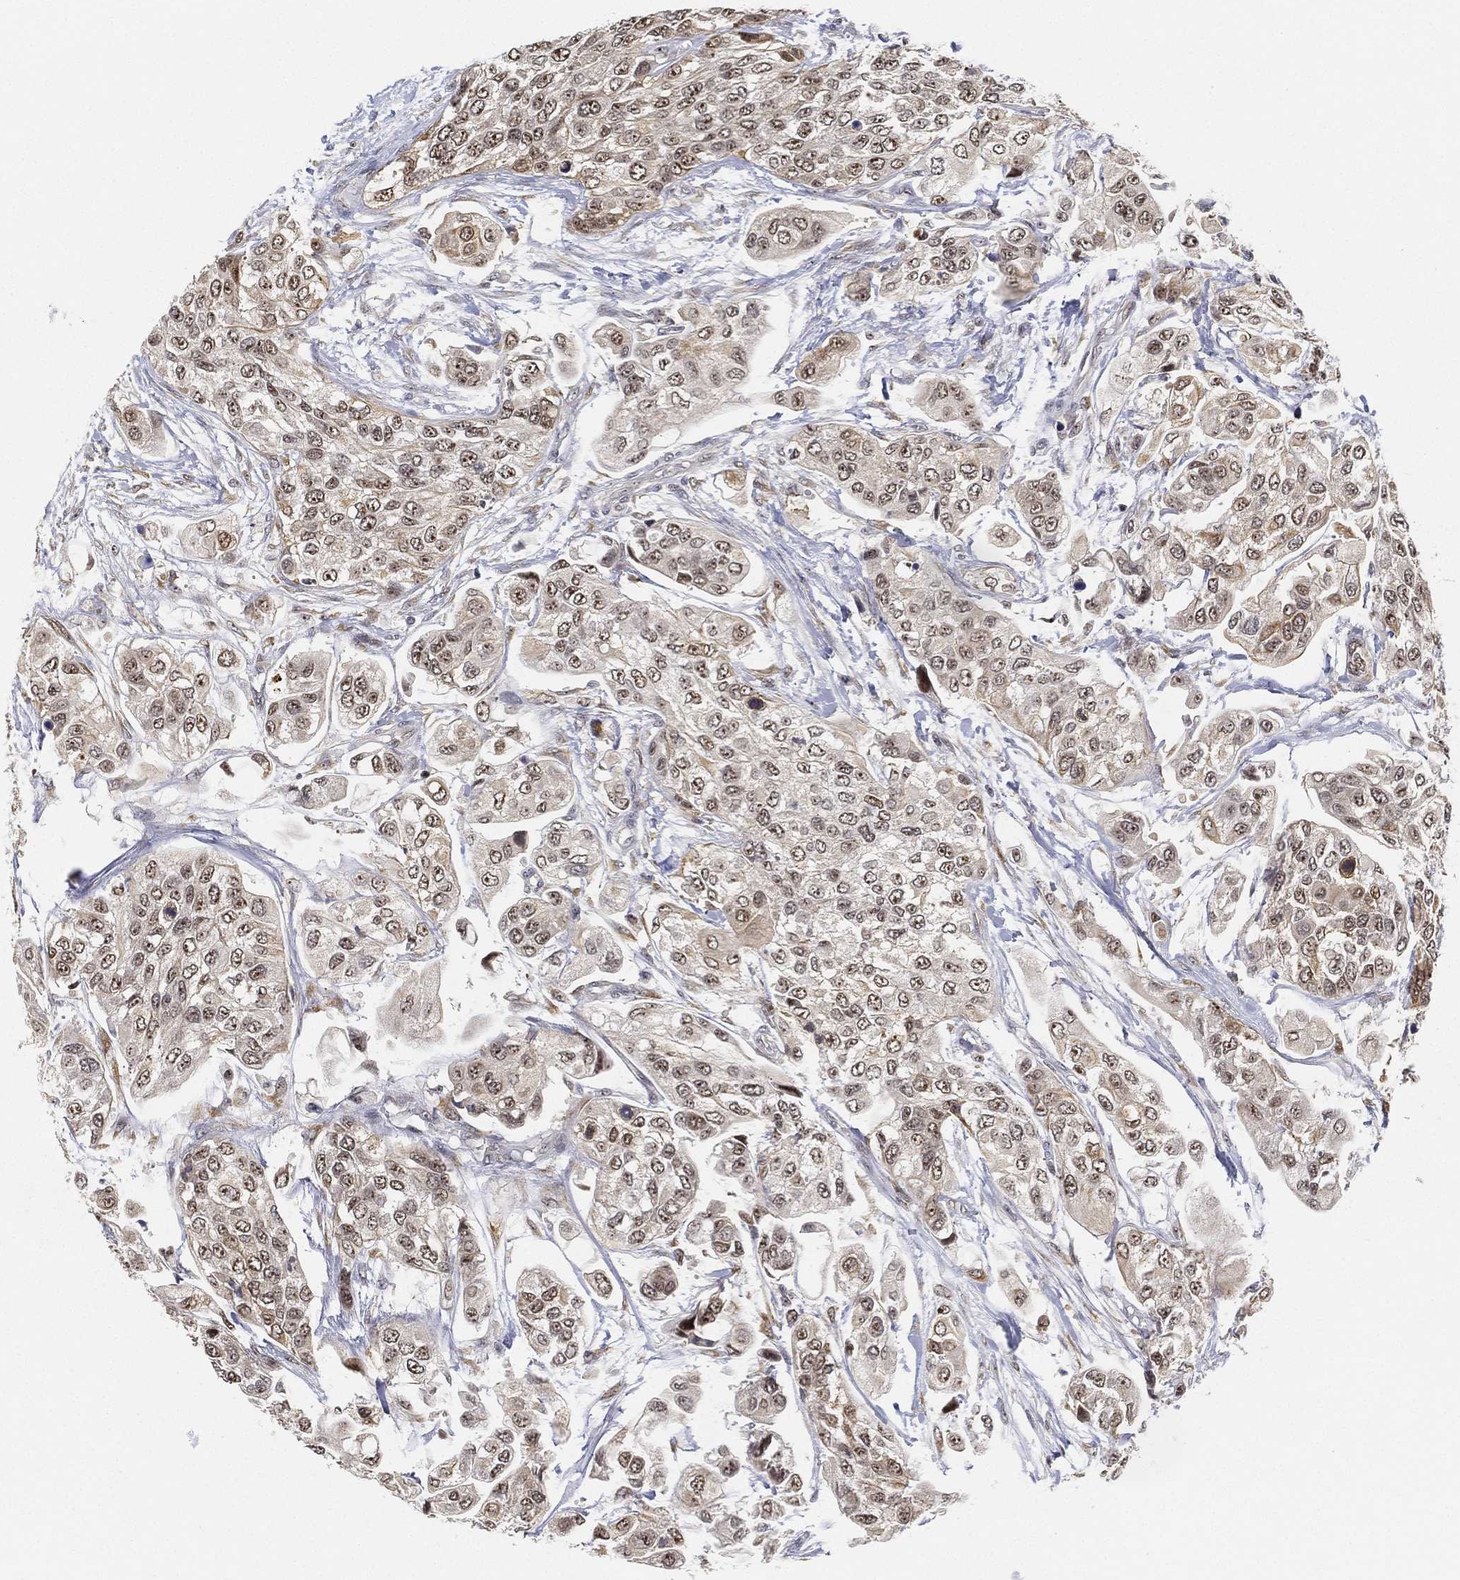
{"staining": {"intensity": "moderate", "quantity": "25%-75%", "location": "nuclear"}, "tissue": "urothelial cancer", "cell_type": "Tumor cells", "image_type": "cancer", "snomed": [{"axis": "morphology", "description": "Urothelial carcinoma, High grade"}, {"axis": "topography", "description": "Urinary bladder"}], "caption": "Human urothelial cancer stained with a brown dye exhibits moderate nuclear positive positivity in about 25%-75% of tumor cells.", "gene": "PPP1R16B", "patient": {"sex": "male", "age": 77}}